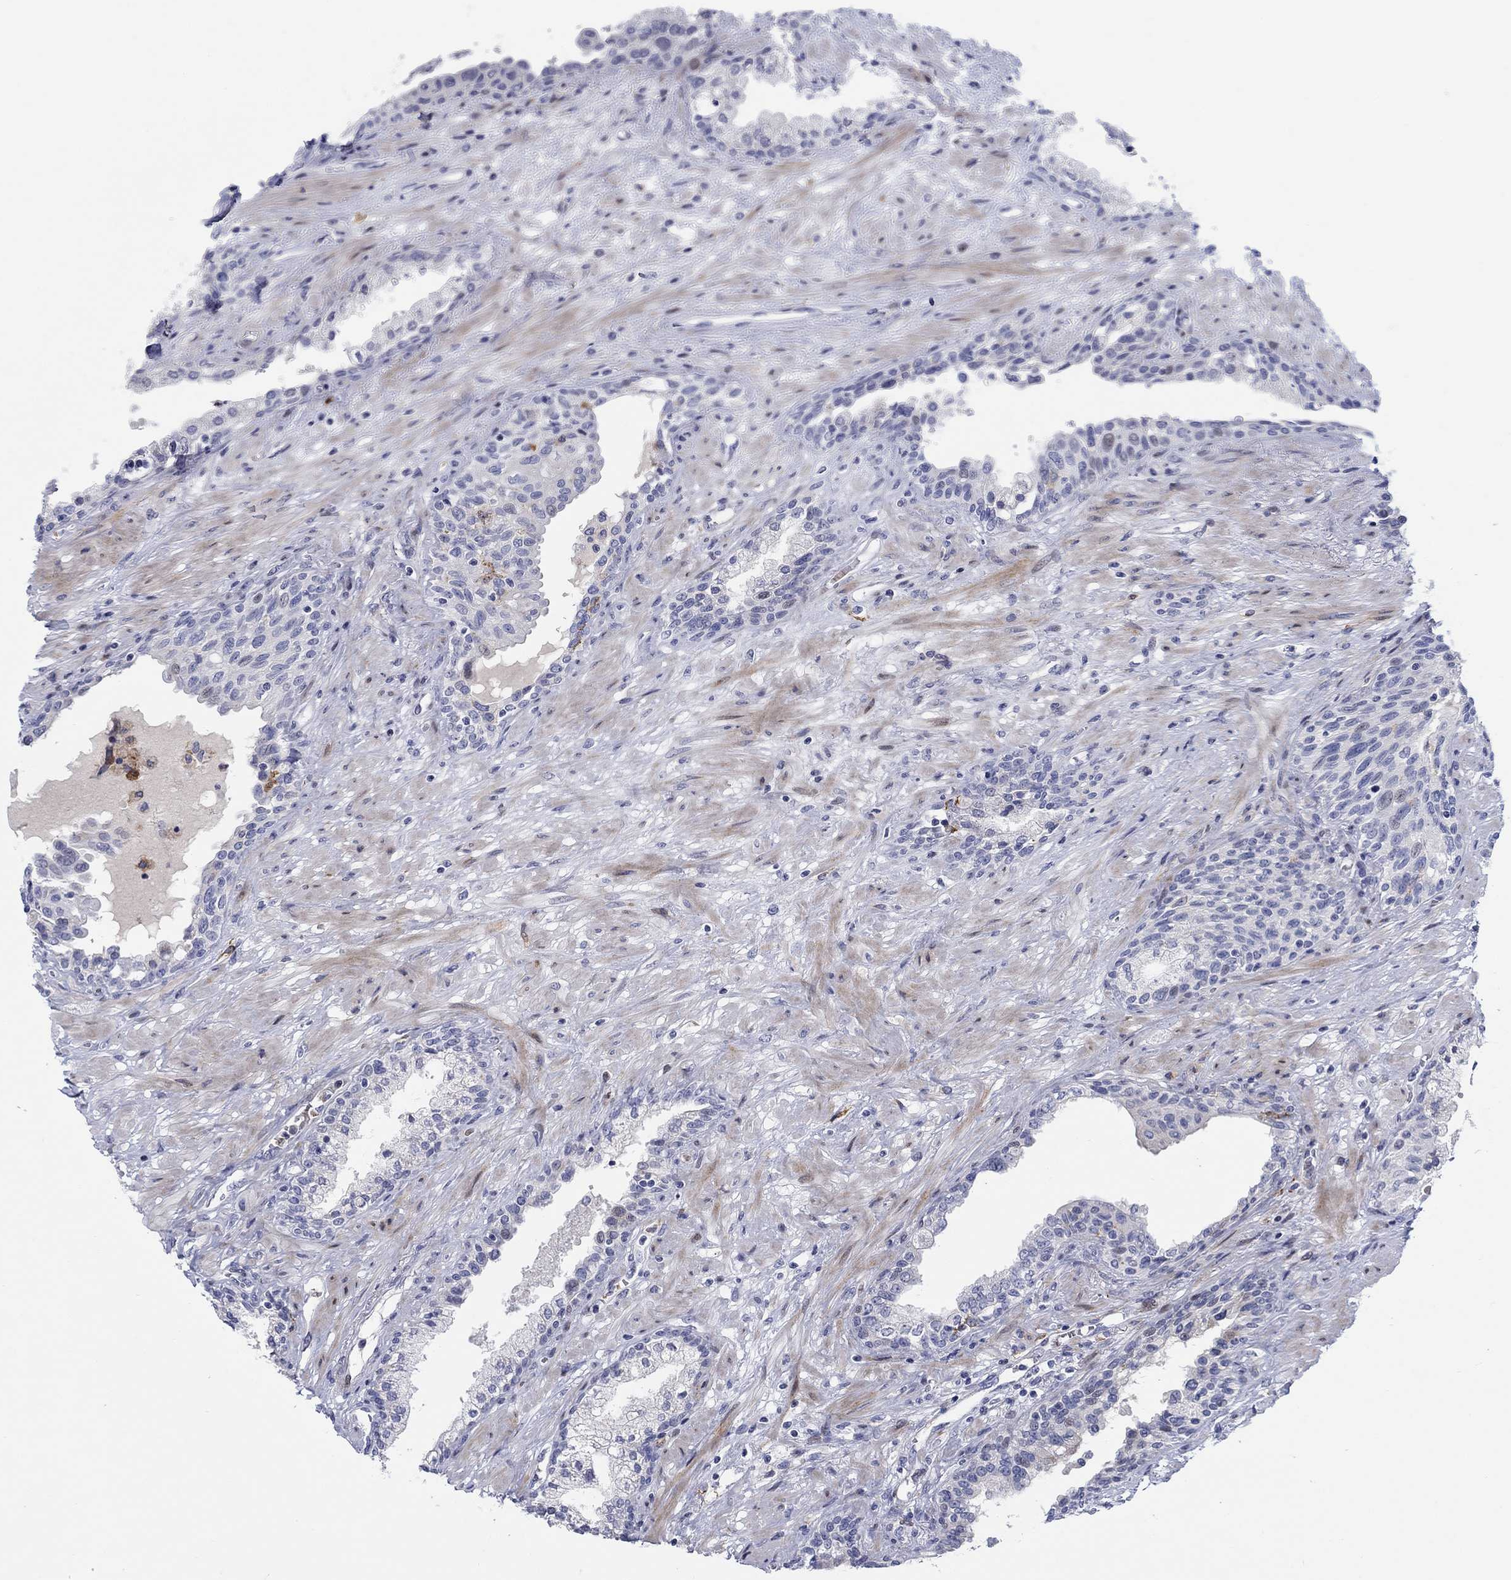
{"staining": {"intensity": "negative", "quantity": "none", "location": "none"}, "tissue": "prostate", "cell_type": "Glandular cells", "image_type": "normal", "snomed": [{"axis": "morphology", "description": "Normal tissue, NOS"}, {"axis": "topography", "description": "Prostate"}], "caption": "Glandular cells show no significant positivity in normal prostate.", "gene": "ARHGAP36", "patient": {"sex": "male", "age": 63}}